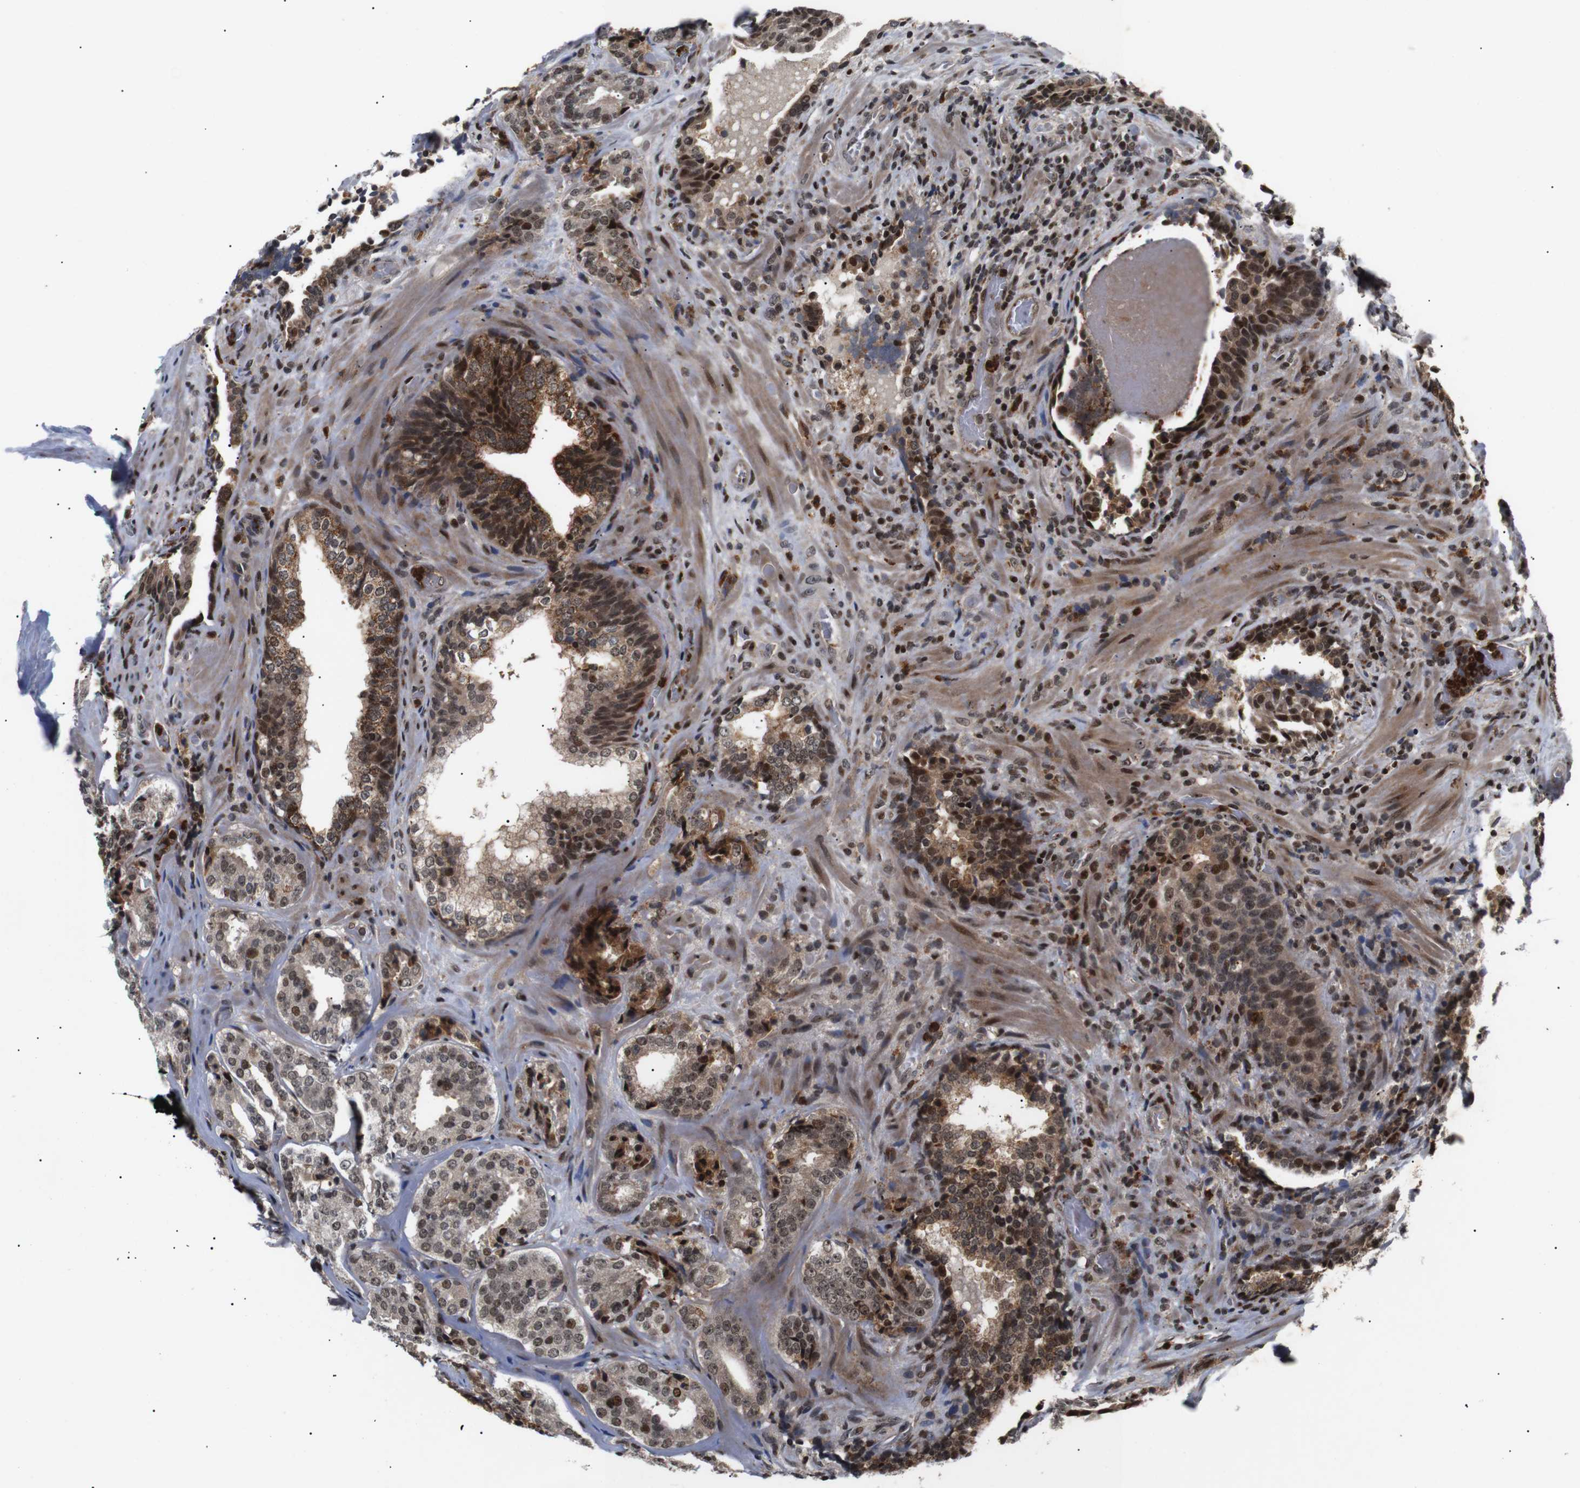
{"staining": {"intensity": "moderate", "quantity": ">75%", "location": "nuclear"}, "tissue": "prostate cancer", "cell_type": "Tumor cells", "image_type": "cancer", "snomed": [{"axis": "morphology", "description": "Adenocarcinoma, High grade"}, {"axis": "topography", "description": "Prostate"}], "caption": "The immunohistochemical stain labels moderate nuclear staining in tumor cells of adenocarcinoma (high-grade) (prostate) tissue.", "gene": "KIF23", "patient": {"sex": "male", "age": 60}}